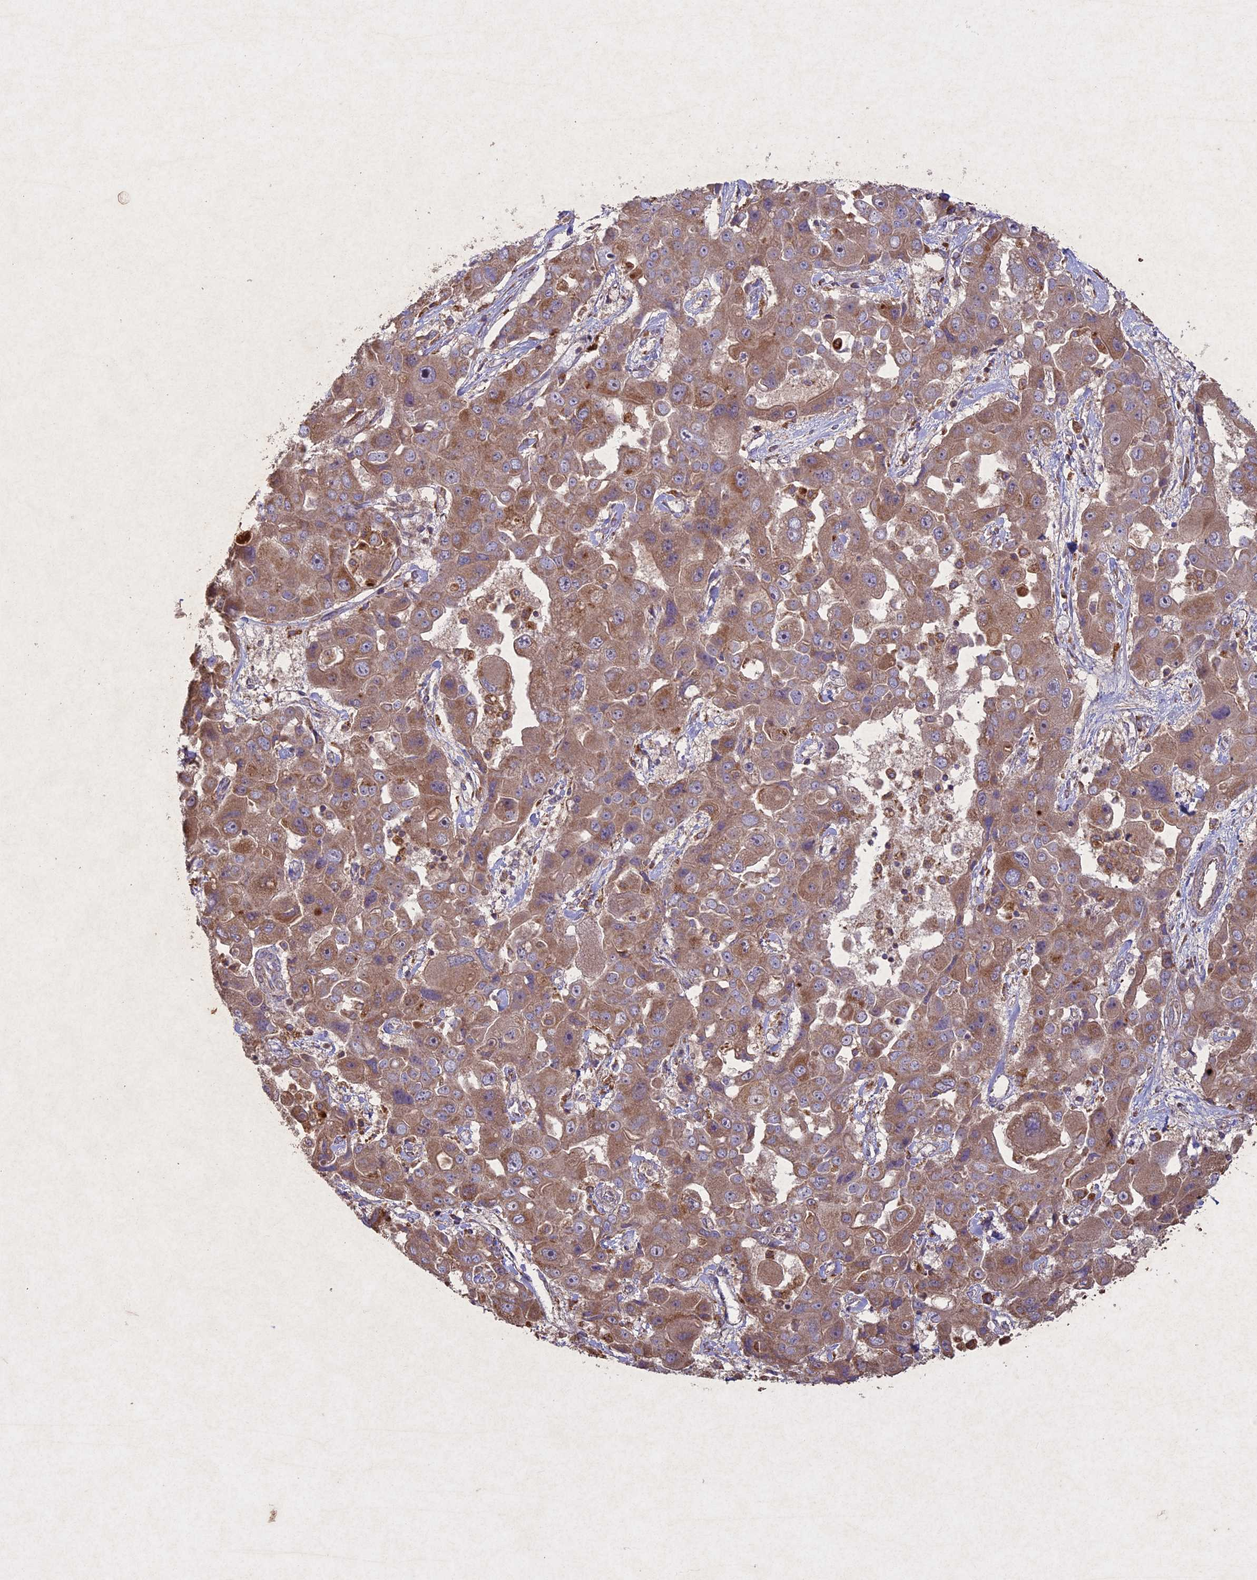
{"staining": {"intensity": "moderate", "quantity": ">75%", "location": "cytoplasmic/membranous"}, "tissue": "liver cancer", "cell_type": "Tumor cells", "image_type": "cancer", "snomed": [{"axis": "morphology", "description": "Cholangiocarcinoma"}, {"axis": "topography", "description": "Liver"}], "caption": "There is medium levels of moderate cytoplasmic/membranous positivity in tumor cells of liver cholangiocarcinoma, as demonstrated by immunohistochemical staining (brown color).", "gene": "CIAO2B", "patient": {"sex": "male", "age": 67}}